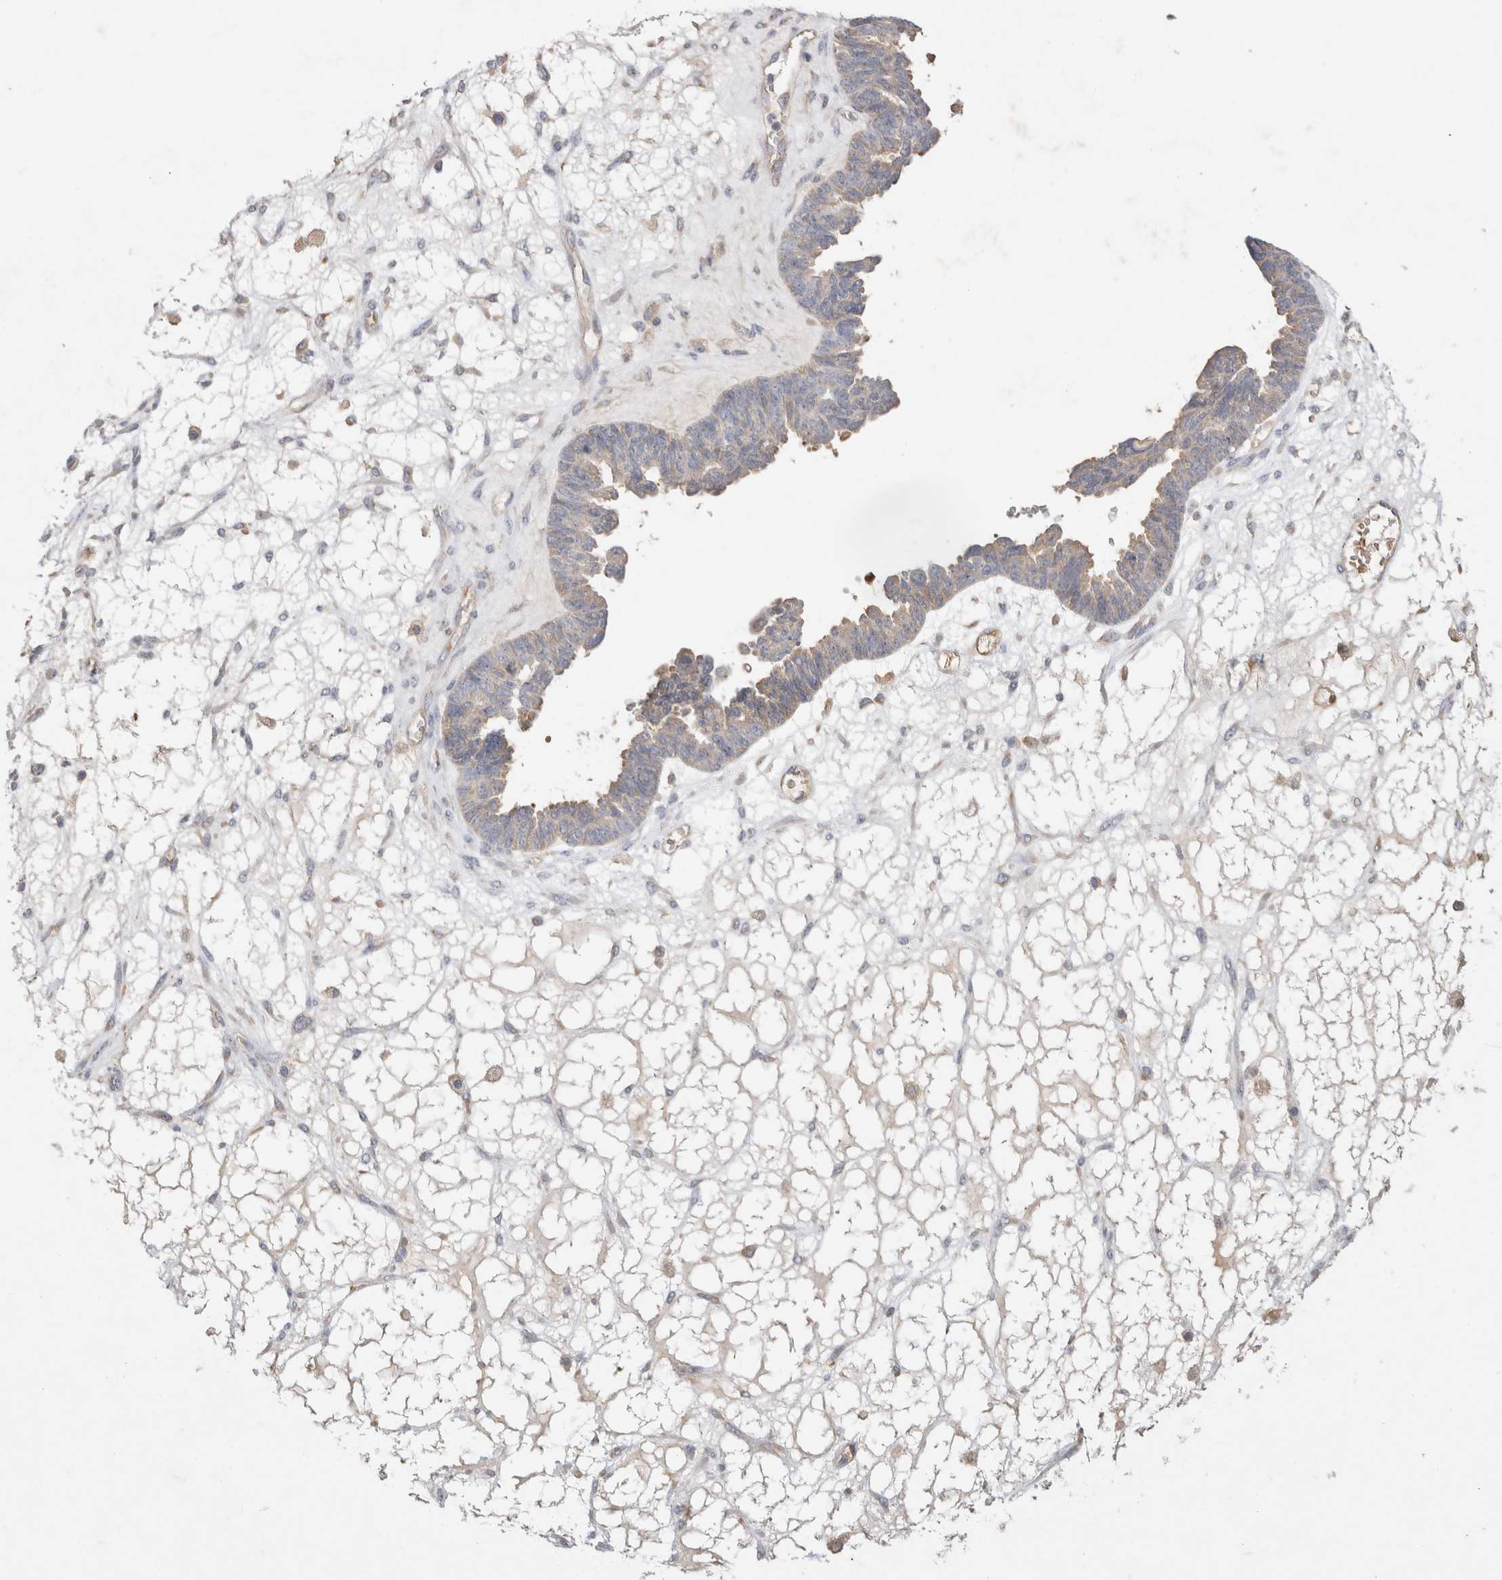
{"staining": {"intensity": "weak", "quantity": "<25%", "location": "cytoplasmic/membranous"}, "tissue": "ovarian cancer", "cell_type": "Tumor cells", "image_type": "cancer", "snomed": [{"axis": "morphology", "description": "Cystadenocarcinoma, serous, NOS"}, {"axis": "topography", "description": "Ovary"}], "caption": "This is an IHC micrograph of ovarian cancer. There is no positivity in tumor cells.", "gene": "GAS1", "patient": {"sex": "female", "age": 79}}